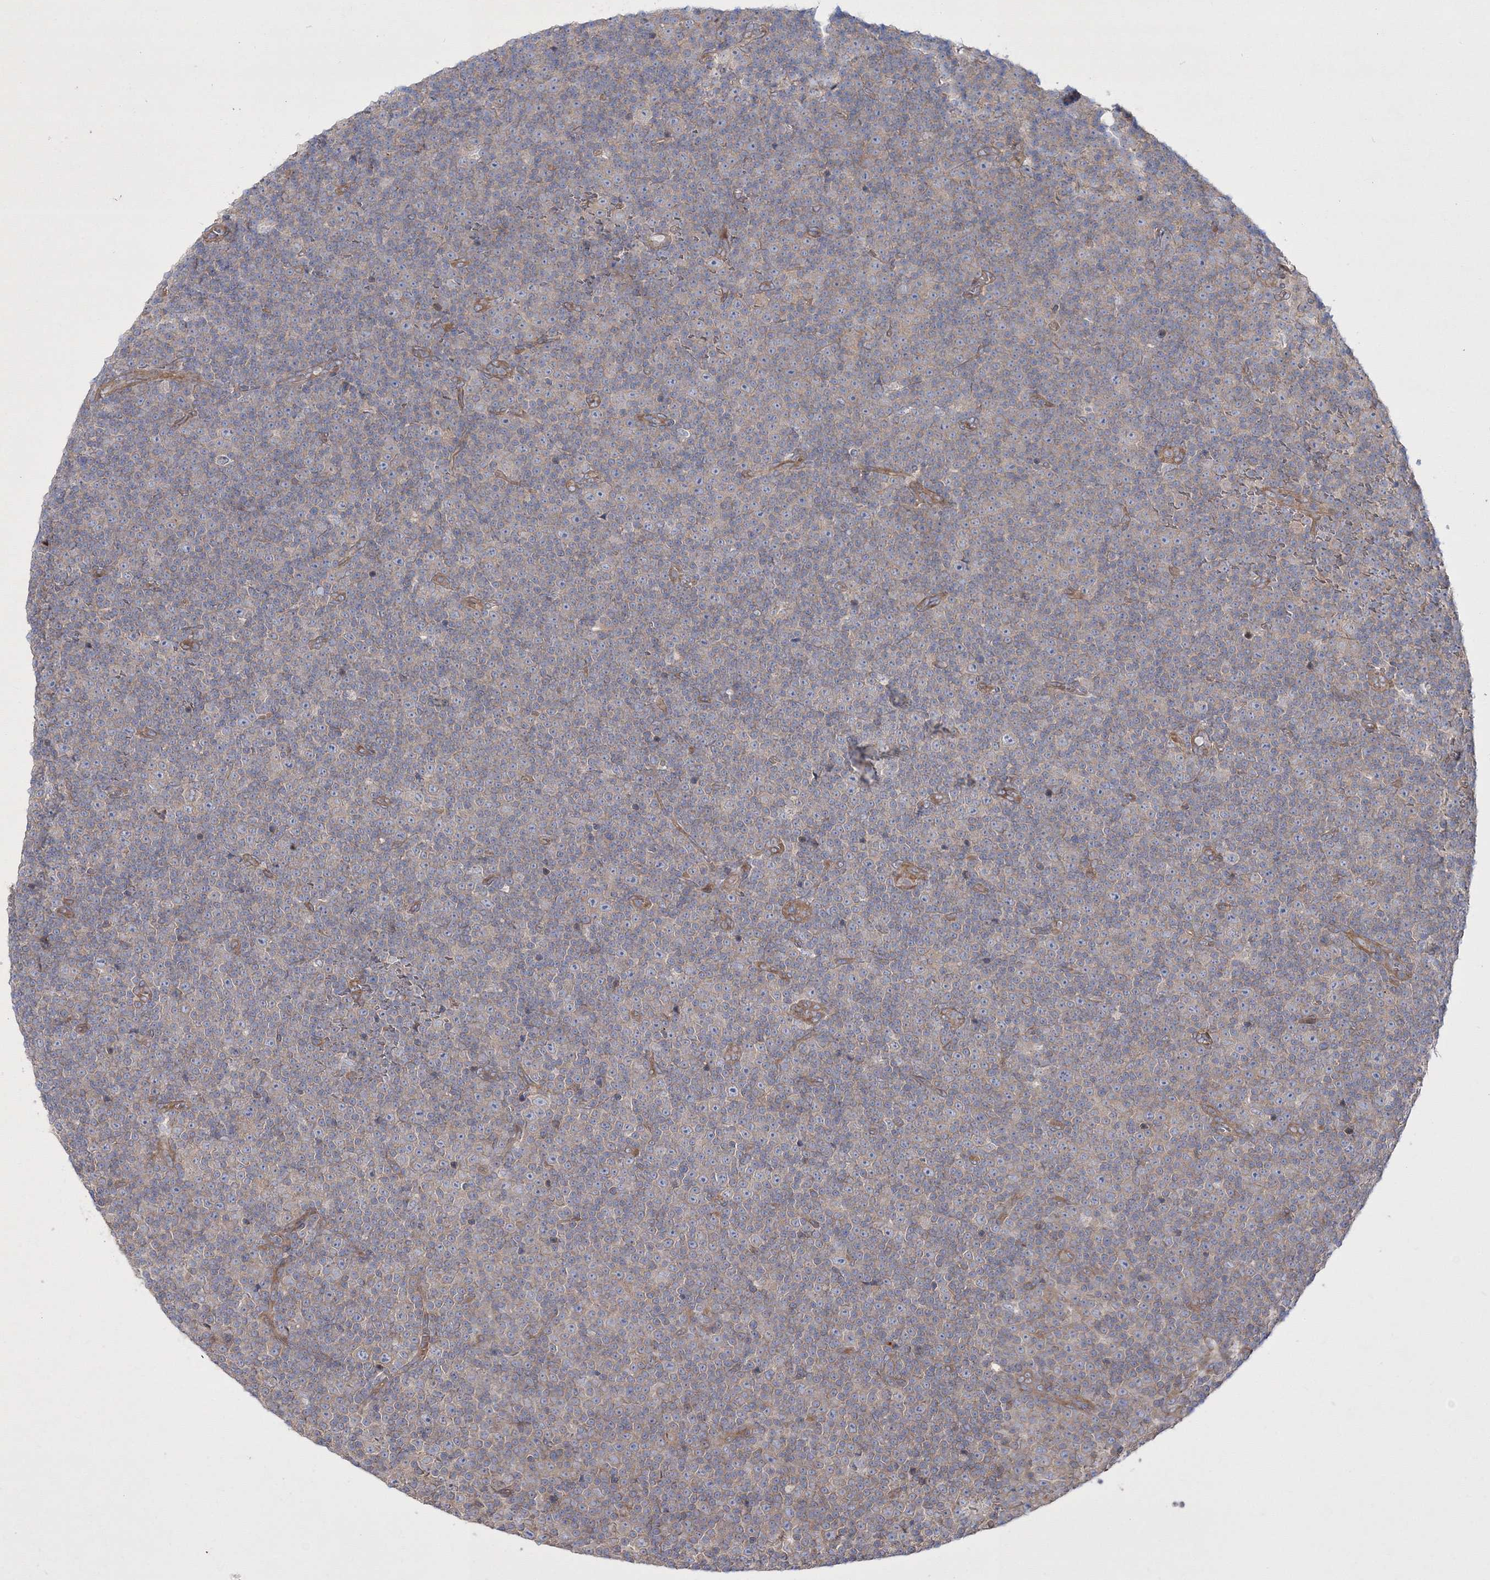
{"staining": {"intensity": "negative", "quantity": "none", "location": "none"}, "tissue": "lymphoma", "cell_type": "Tumor cells", "image_type": "cancer", "snomed": [{"axis": "morphology", "description": "Malignant lymphoma, non-Hodgkin's type, Low grade"}, {"axis": "topography", "description": "Lymph node"}], "caption": "The immunohistochemistry (IHC) image has no significant expression in tumor cells of lymphoma tissue.", "gene": "ZSWIM6", "patient": {"sex": "female", "age": 67}}